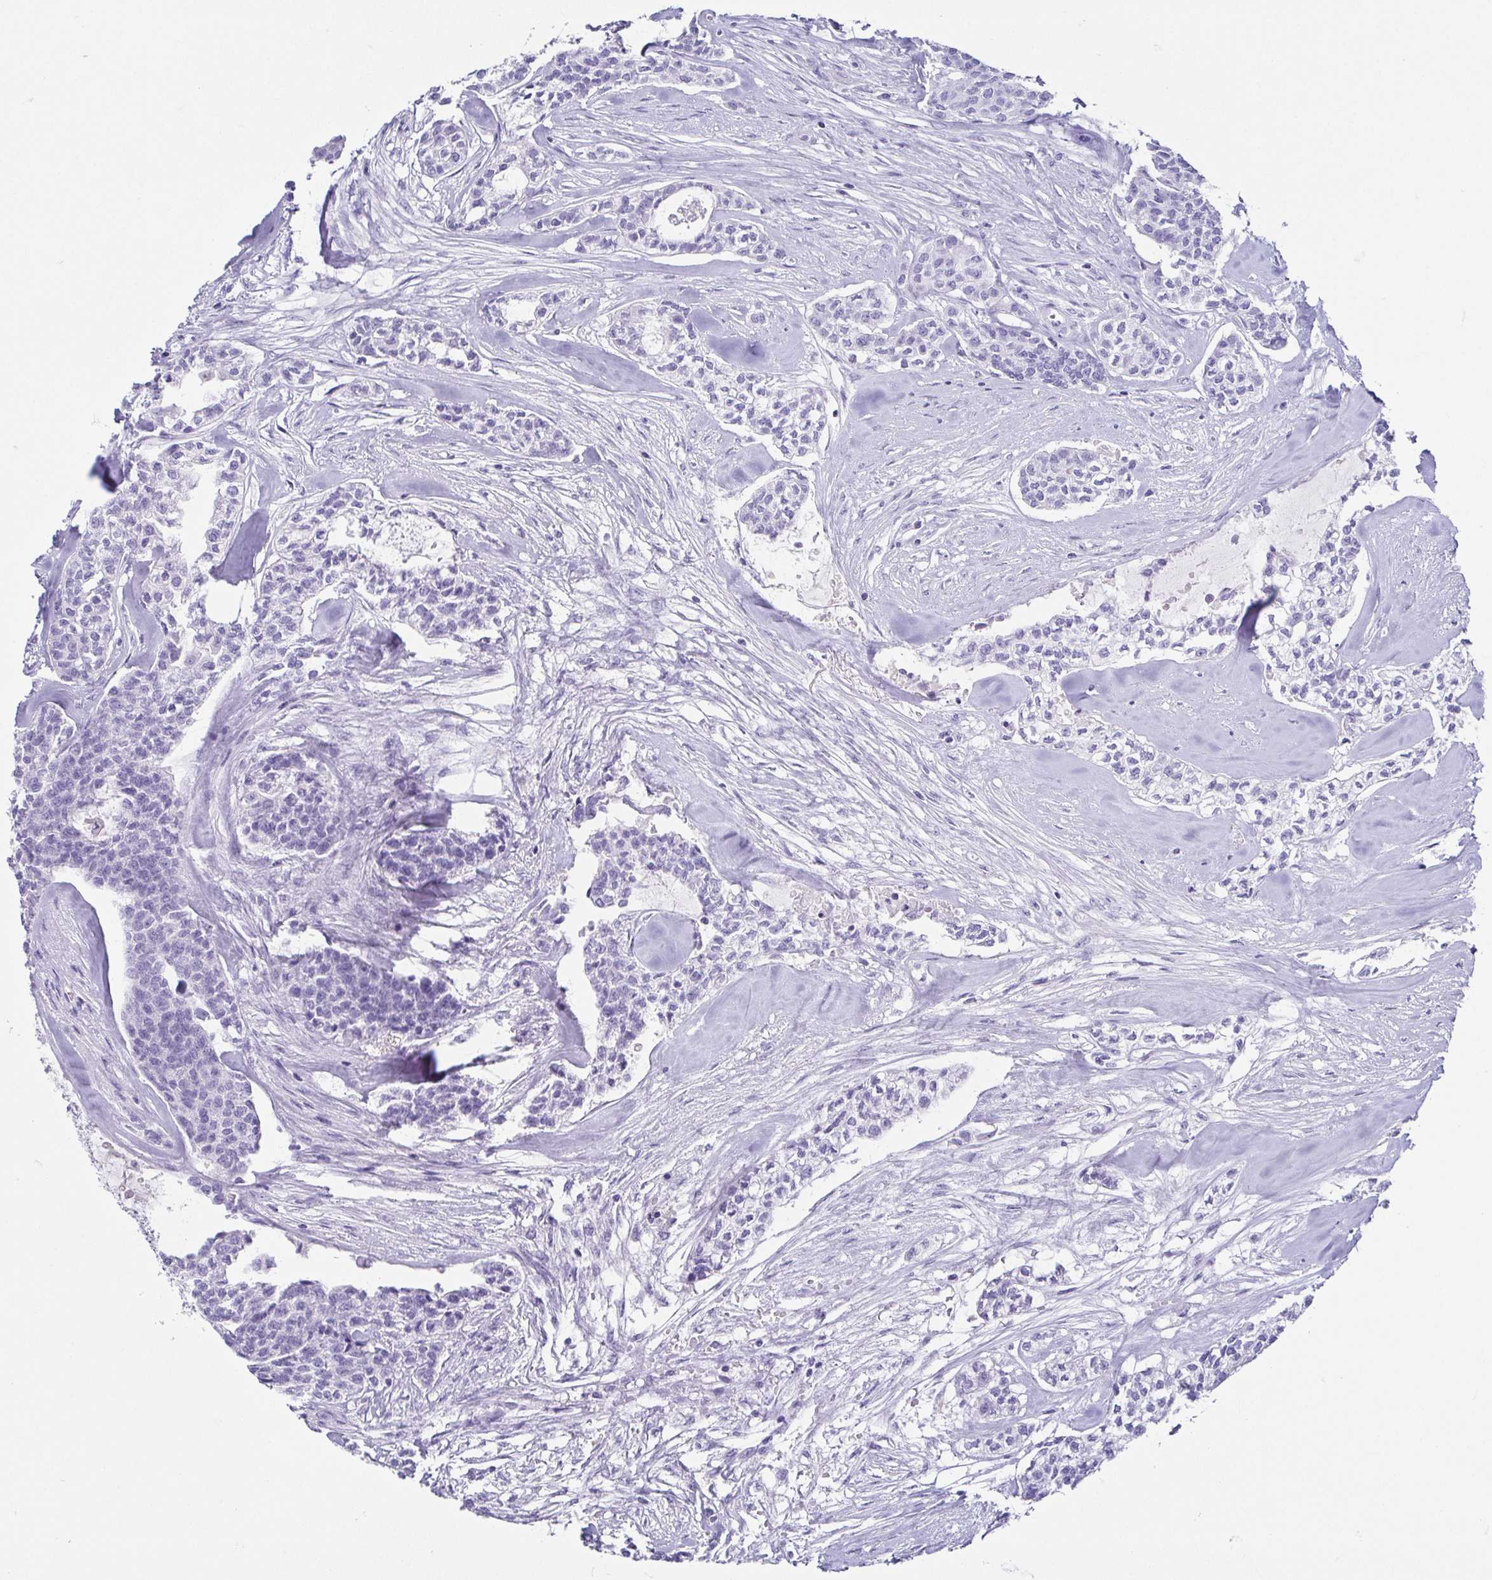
{"staining": {"intensity": "negative", "quantity": "none", "location": "none"}, "tissue": "head and neck cancer", "cell_type": "Tumor cells", "image_type": "cancer", "snomed": [{"axis": "morphology", "description": "Adenocarcinoma, NOS"}, {"axis": "topography", "description": "Head-Neck"}], "caption": "Immunohistochemistry photomicrograph of neoplastic tissue: head and neck adenocarcinoma stained with DAB displays no significant protein positivity in tumor cells.", "gene": "CD164L2", "patient": {"sex": "male", "age": 81}}